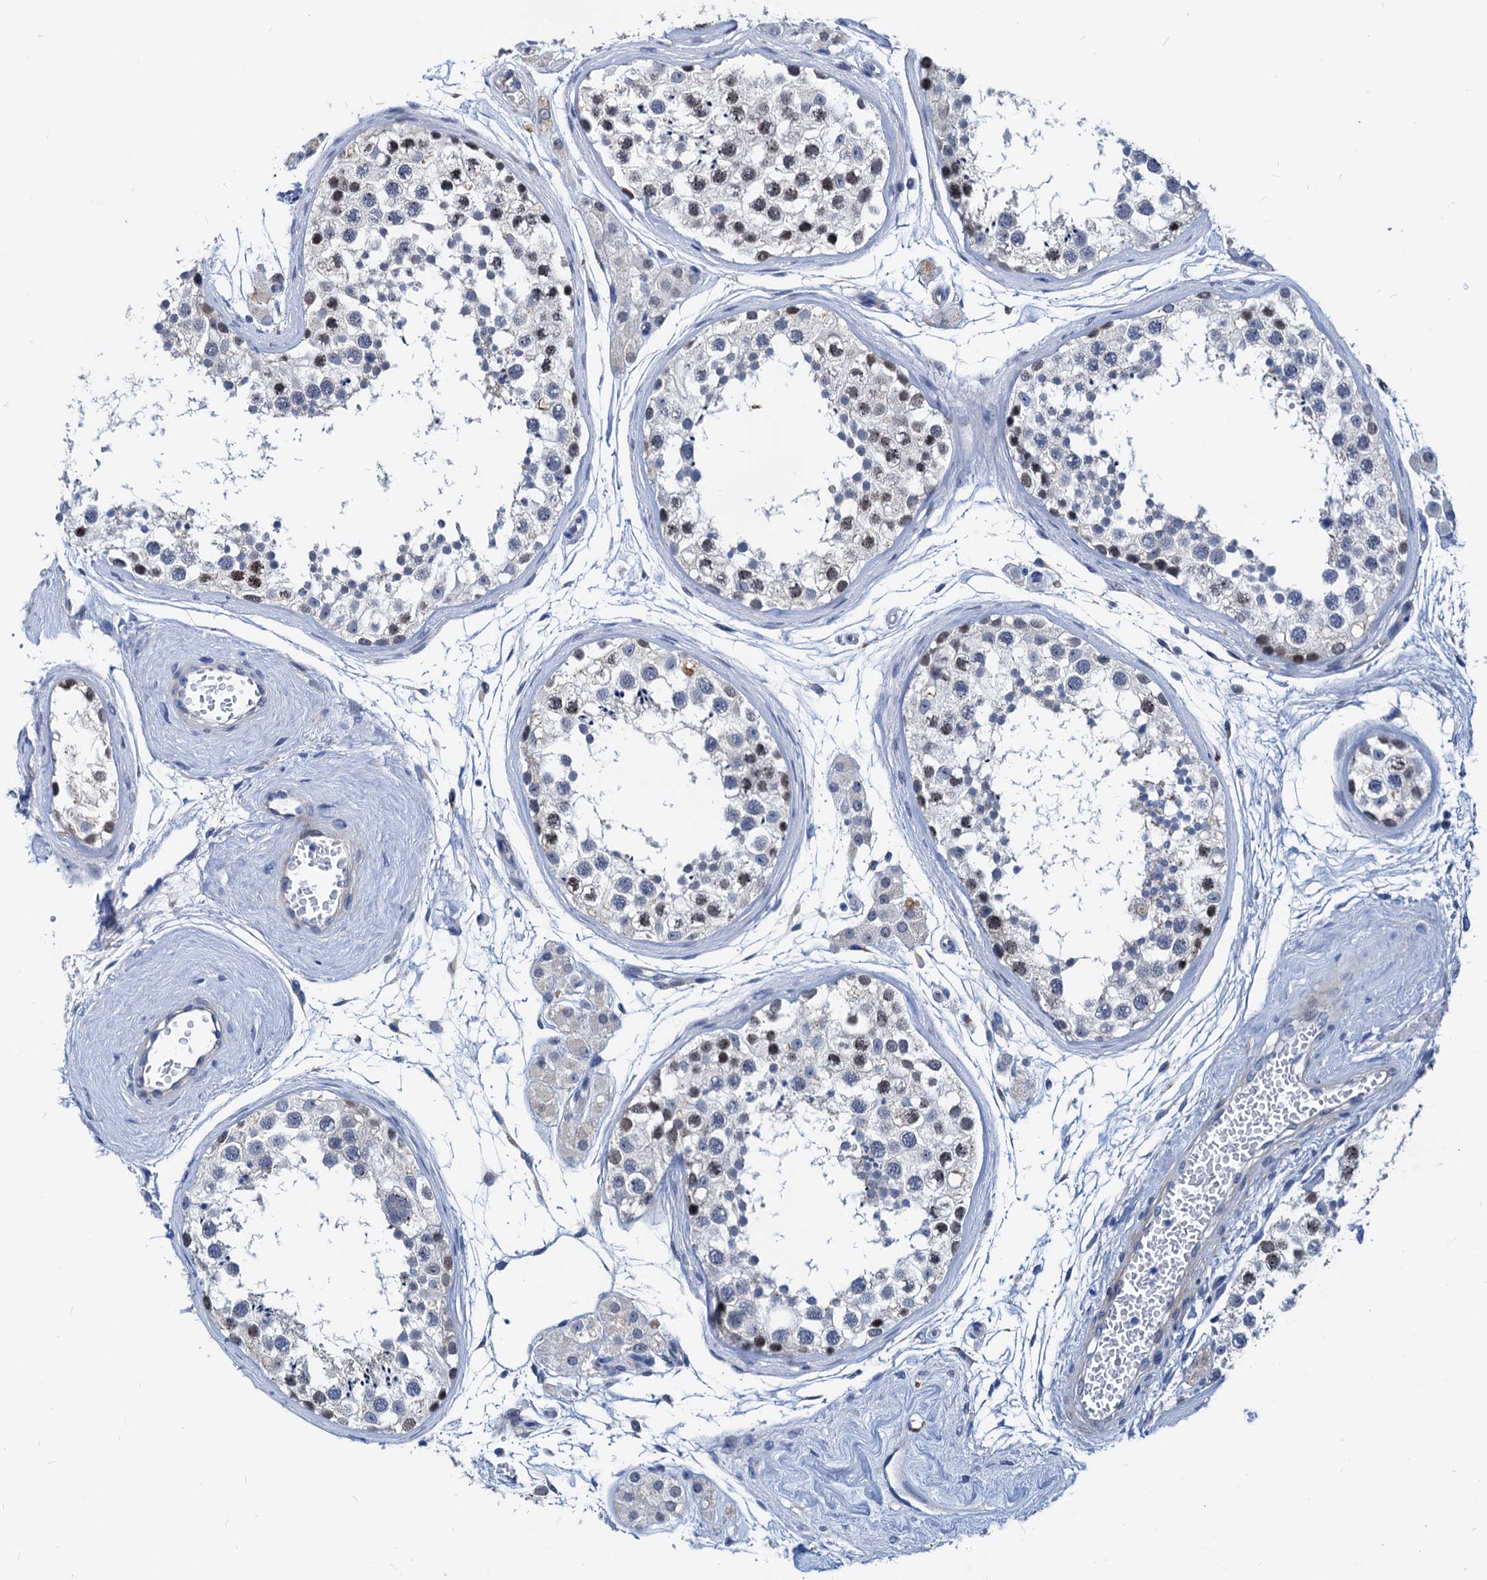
{"staining": {"intensity": "moderate", "quantity": "25%-75%", "location": "nuclear"}, "tissue": "testis", "cell_type": "Cells in seminiferous ducts", "image_type": "normal", "snomed": [{"axis": "morphology", "description": "Normal tissue, NOS"}, {"axis": "topography", "description": "Testis"}], "caption": "The immunohistochemical stain shows moderate nuclear staining in cells in seminiferous ducts of unremarkable testis. The staining is performed using DAB brown chromogen to label protein expression. The nuclei are counter-stained blue using hematoxylin.", "gene": "HSF2", "patient": {"sex": "male", "age": 56}}